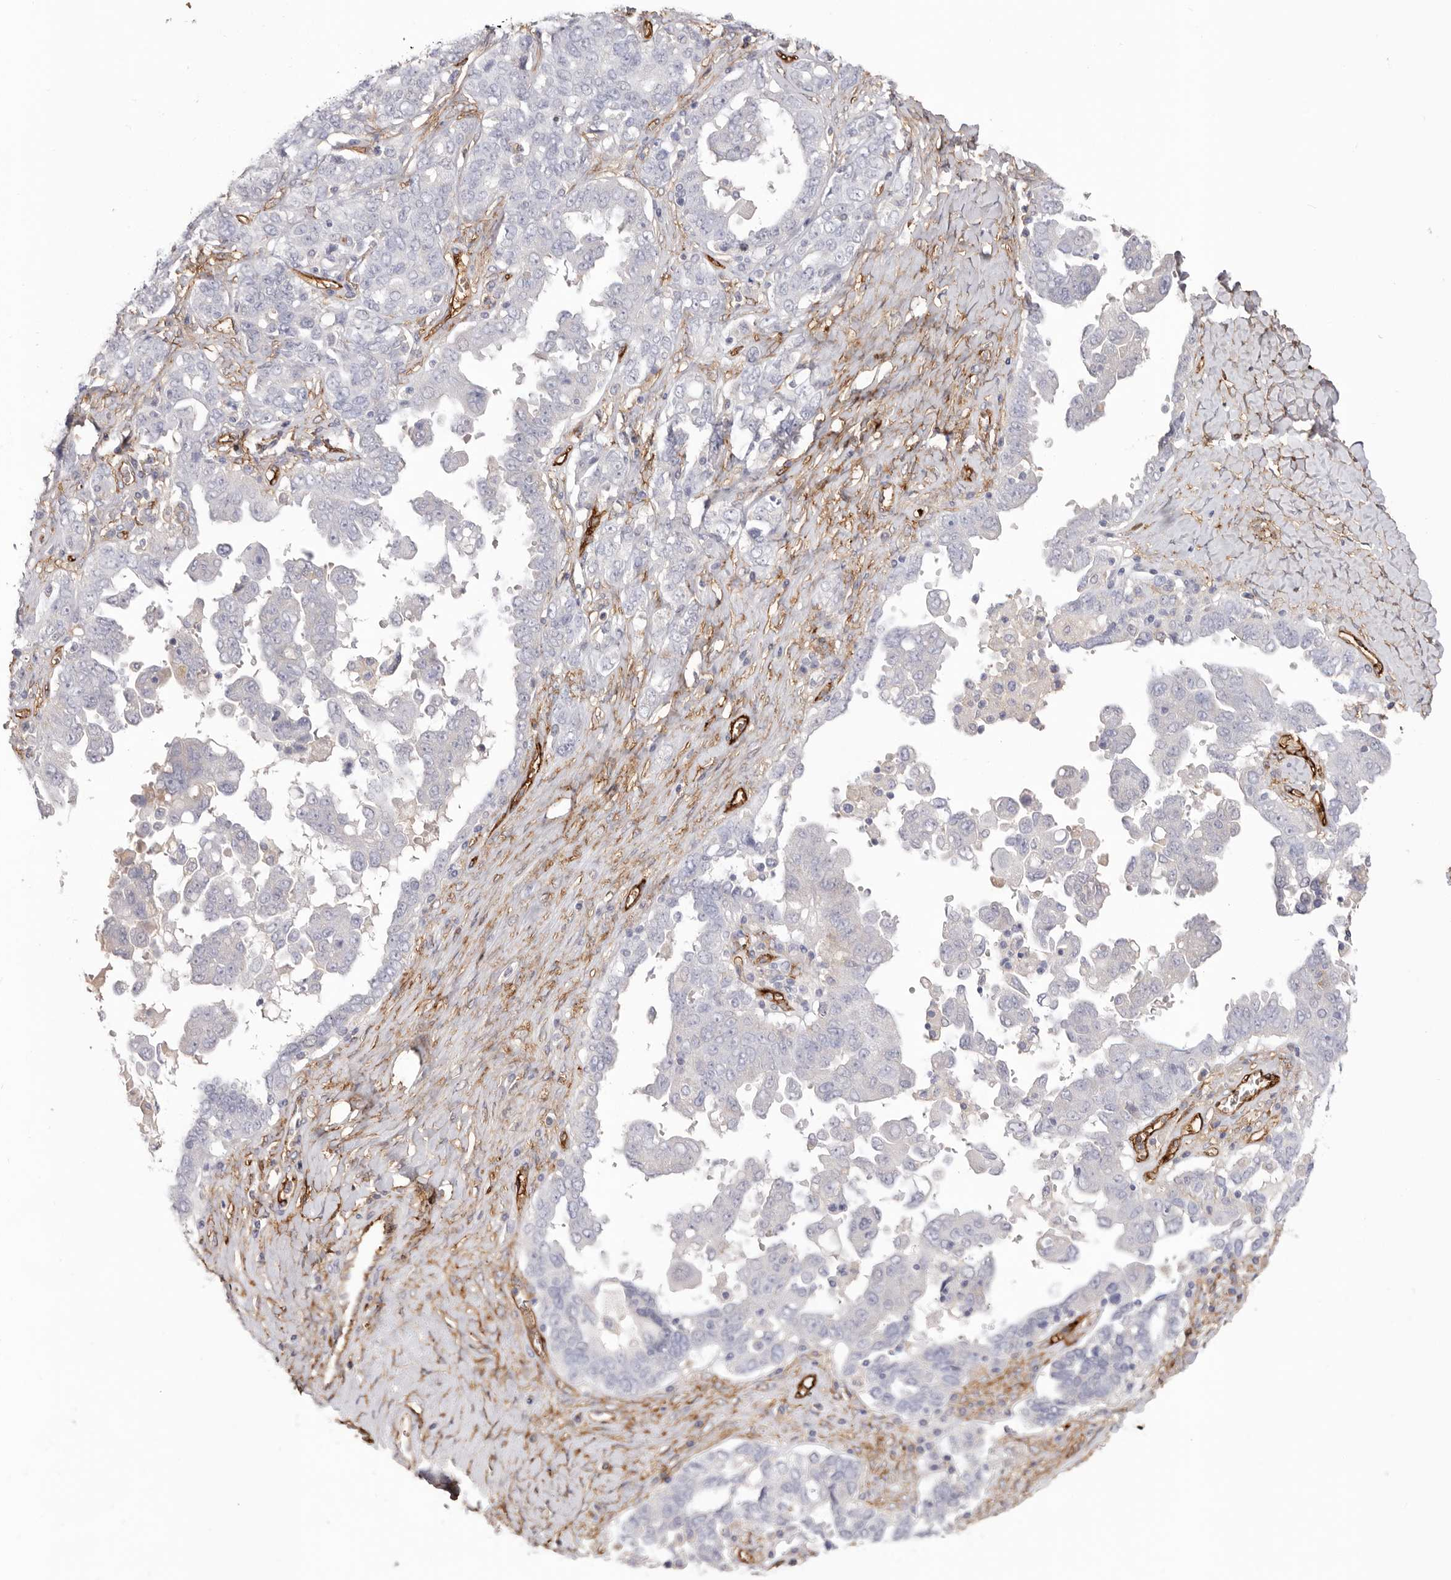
{"staining": {"intensity": "negative", "quantity": "none", "location": "none"}, "tissue": "ovarian cancer", "cell_type": "Tumor cells", "image_type": "cancer", "snomed": [{"axis": "morphology", "description": "Carcinoma, endometroid"}, {"axis": "topography", "description": "Ovary"}], "caption": "The IHC micrograph has no significant expression in tumor cells of ovarian cancer (endometroid carcinoma) tissue. (DAB immunohistochemistry (IHC) visualized using brightfield microscopy, high magnification).", "gene": "LRRC66", "patient": {"sex": "female", "age": 62}}